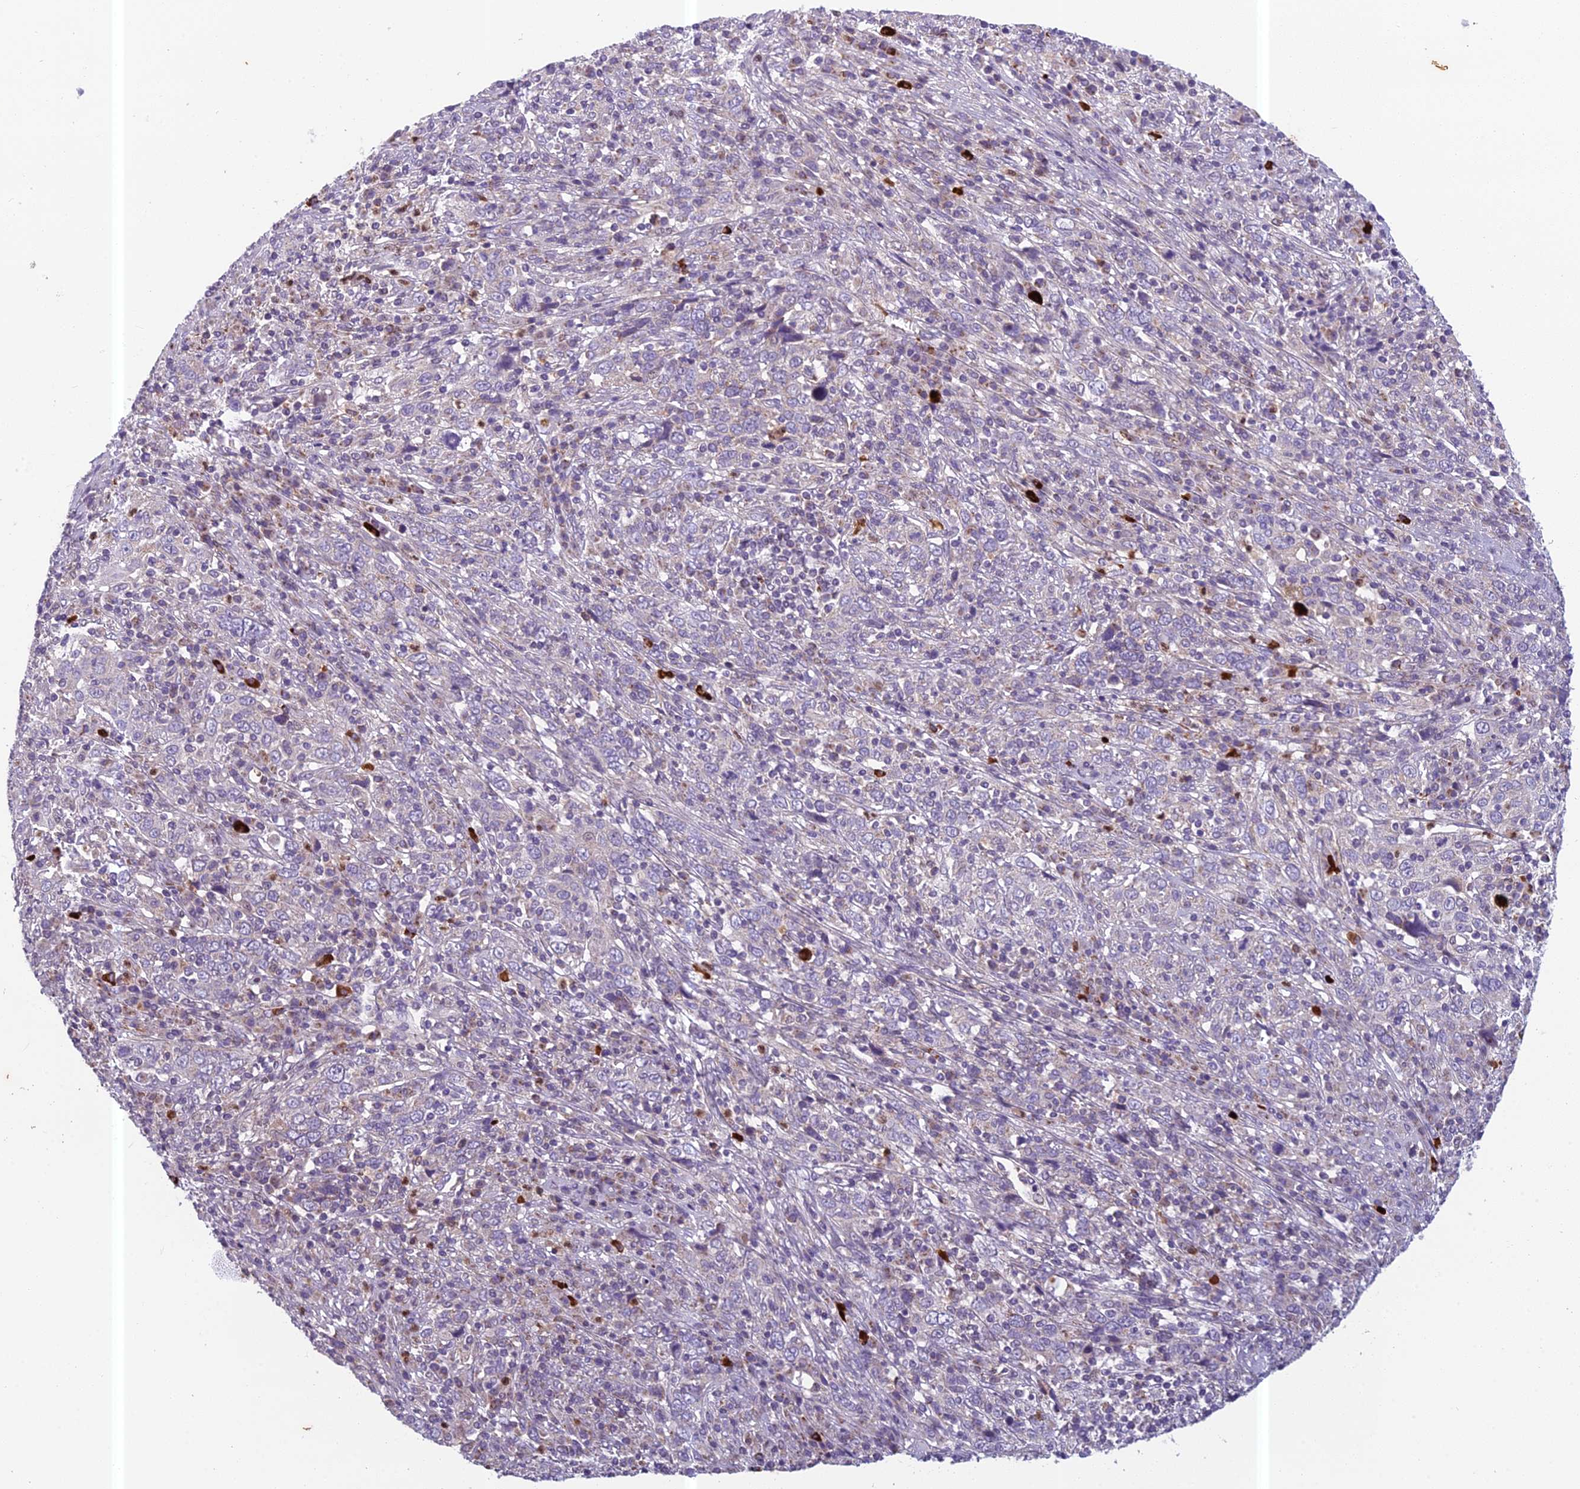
{"staining": {"intensity": "negative", "quantity": "none", "location": "none"}, "tissue": "cervical cancer", "cell_type": "Tumor cells", "image_type": "cancer", "snomed": [{"axis": "morphology", "description": "Squamous cell carcinoma, NOS"}, {"axis": "topography", "description": "Cervix"}], "caption": "Immunohistochemistry (IHC) of human squamous cell carcinoma (cervical) reveals no expression in tumor cells. Brightfield microscopy of IHC stained with DAB (3,3'-diaminobenzidine) (brown) and hematoxylin (blue), captured at high magnification.", "gene": "ENSG00000188897", "patient": {"sex": "female", "age": 46}}